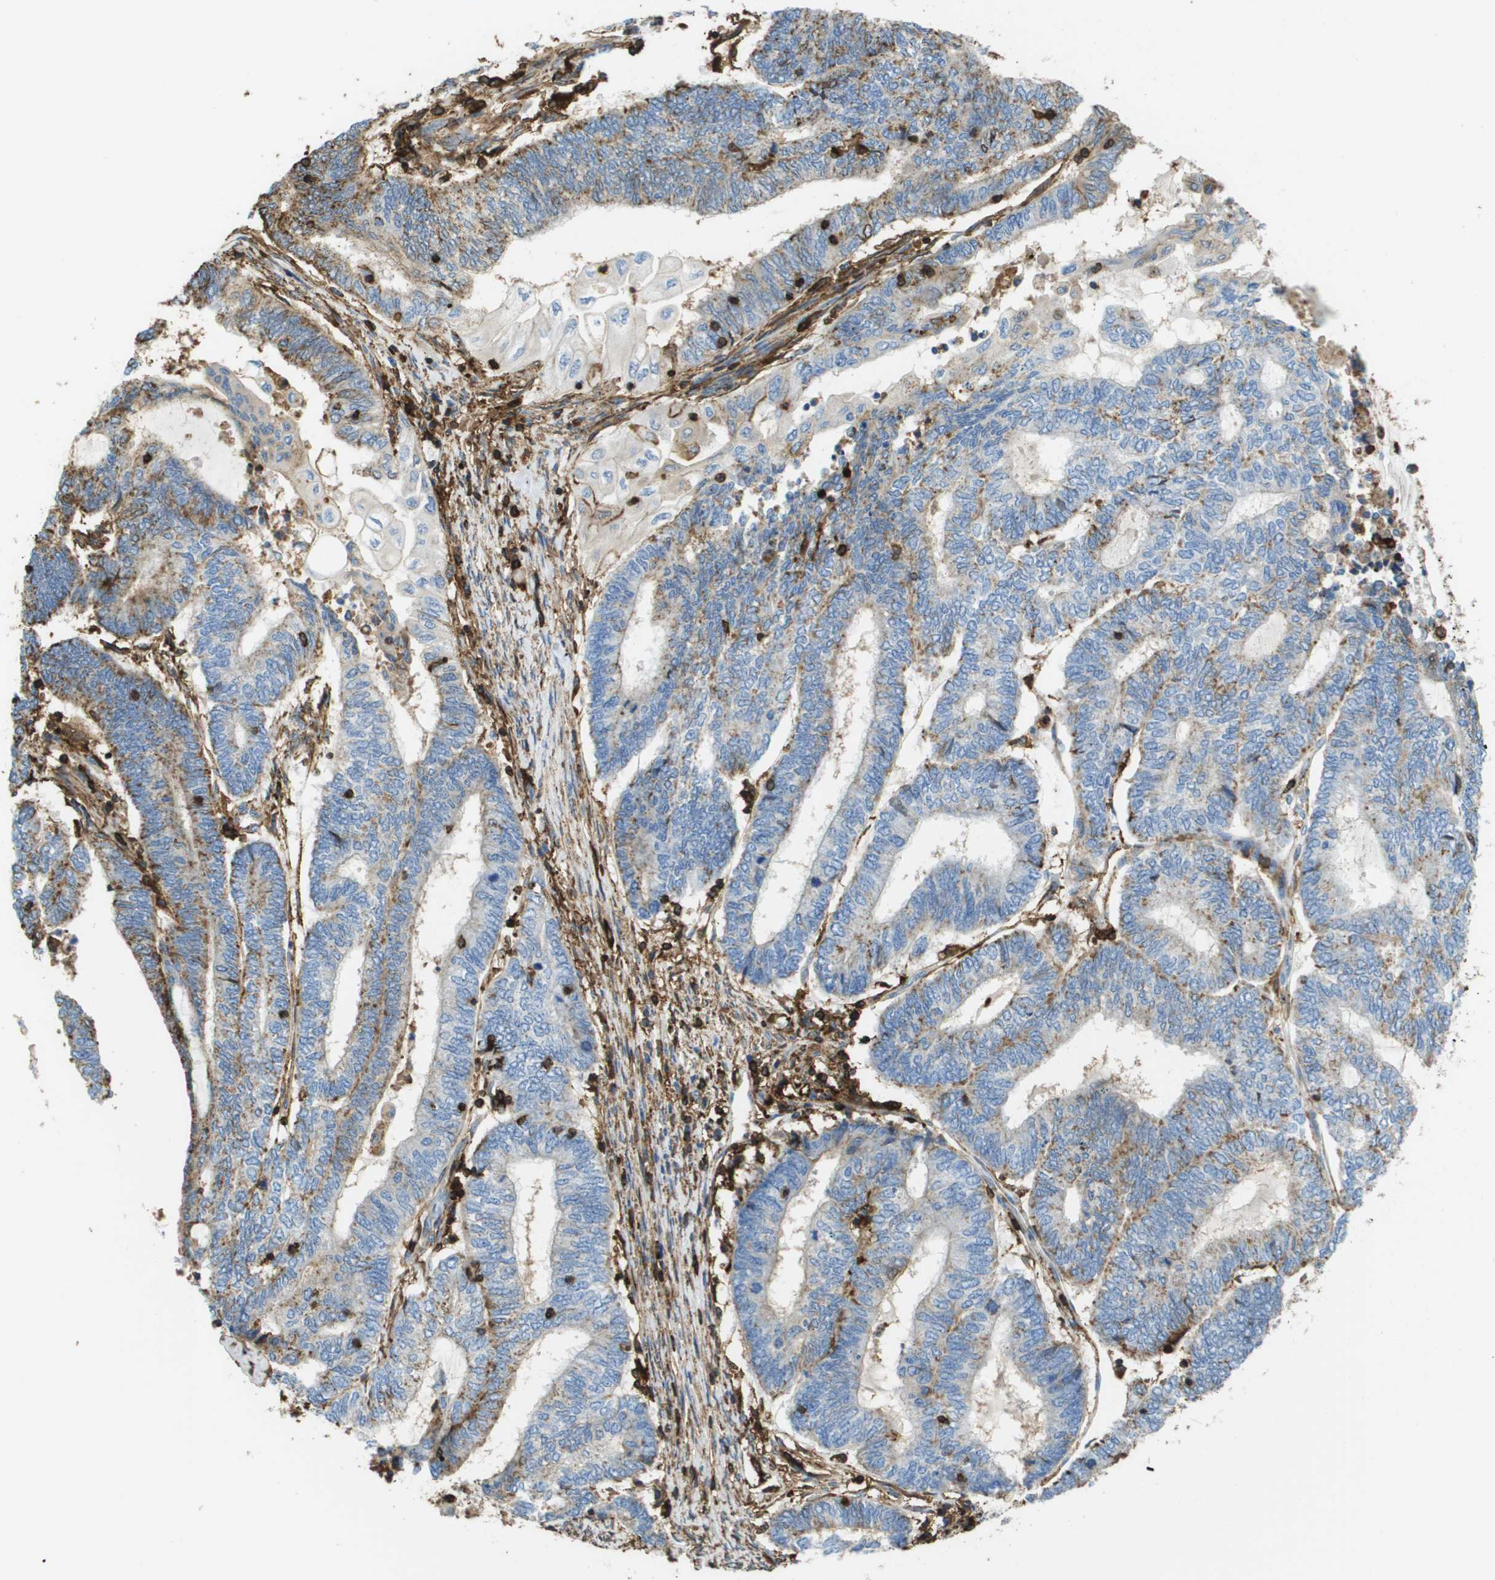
{"staining": {"intensity": "negative", "quantity": "none", "location": "none"}, "tissue": "endometrial cancer", "cell_type": "Tumor cells", "image_type": "cancer", "snomed": [{"axis": "morphology", "description": "Adenocarcinoma, NOS"}, {"axis": "topography", "description": "Uterus"}, {"axis": "topography", "description": "Endometrium"}], "caption": "Human endometrial cancer stained for a protein using immunohistochemistry displays no positivity in tumor cells.", "gene": "PASK", "patient": {"sex": "female", "age": 70}}